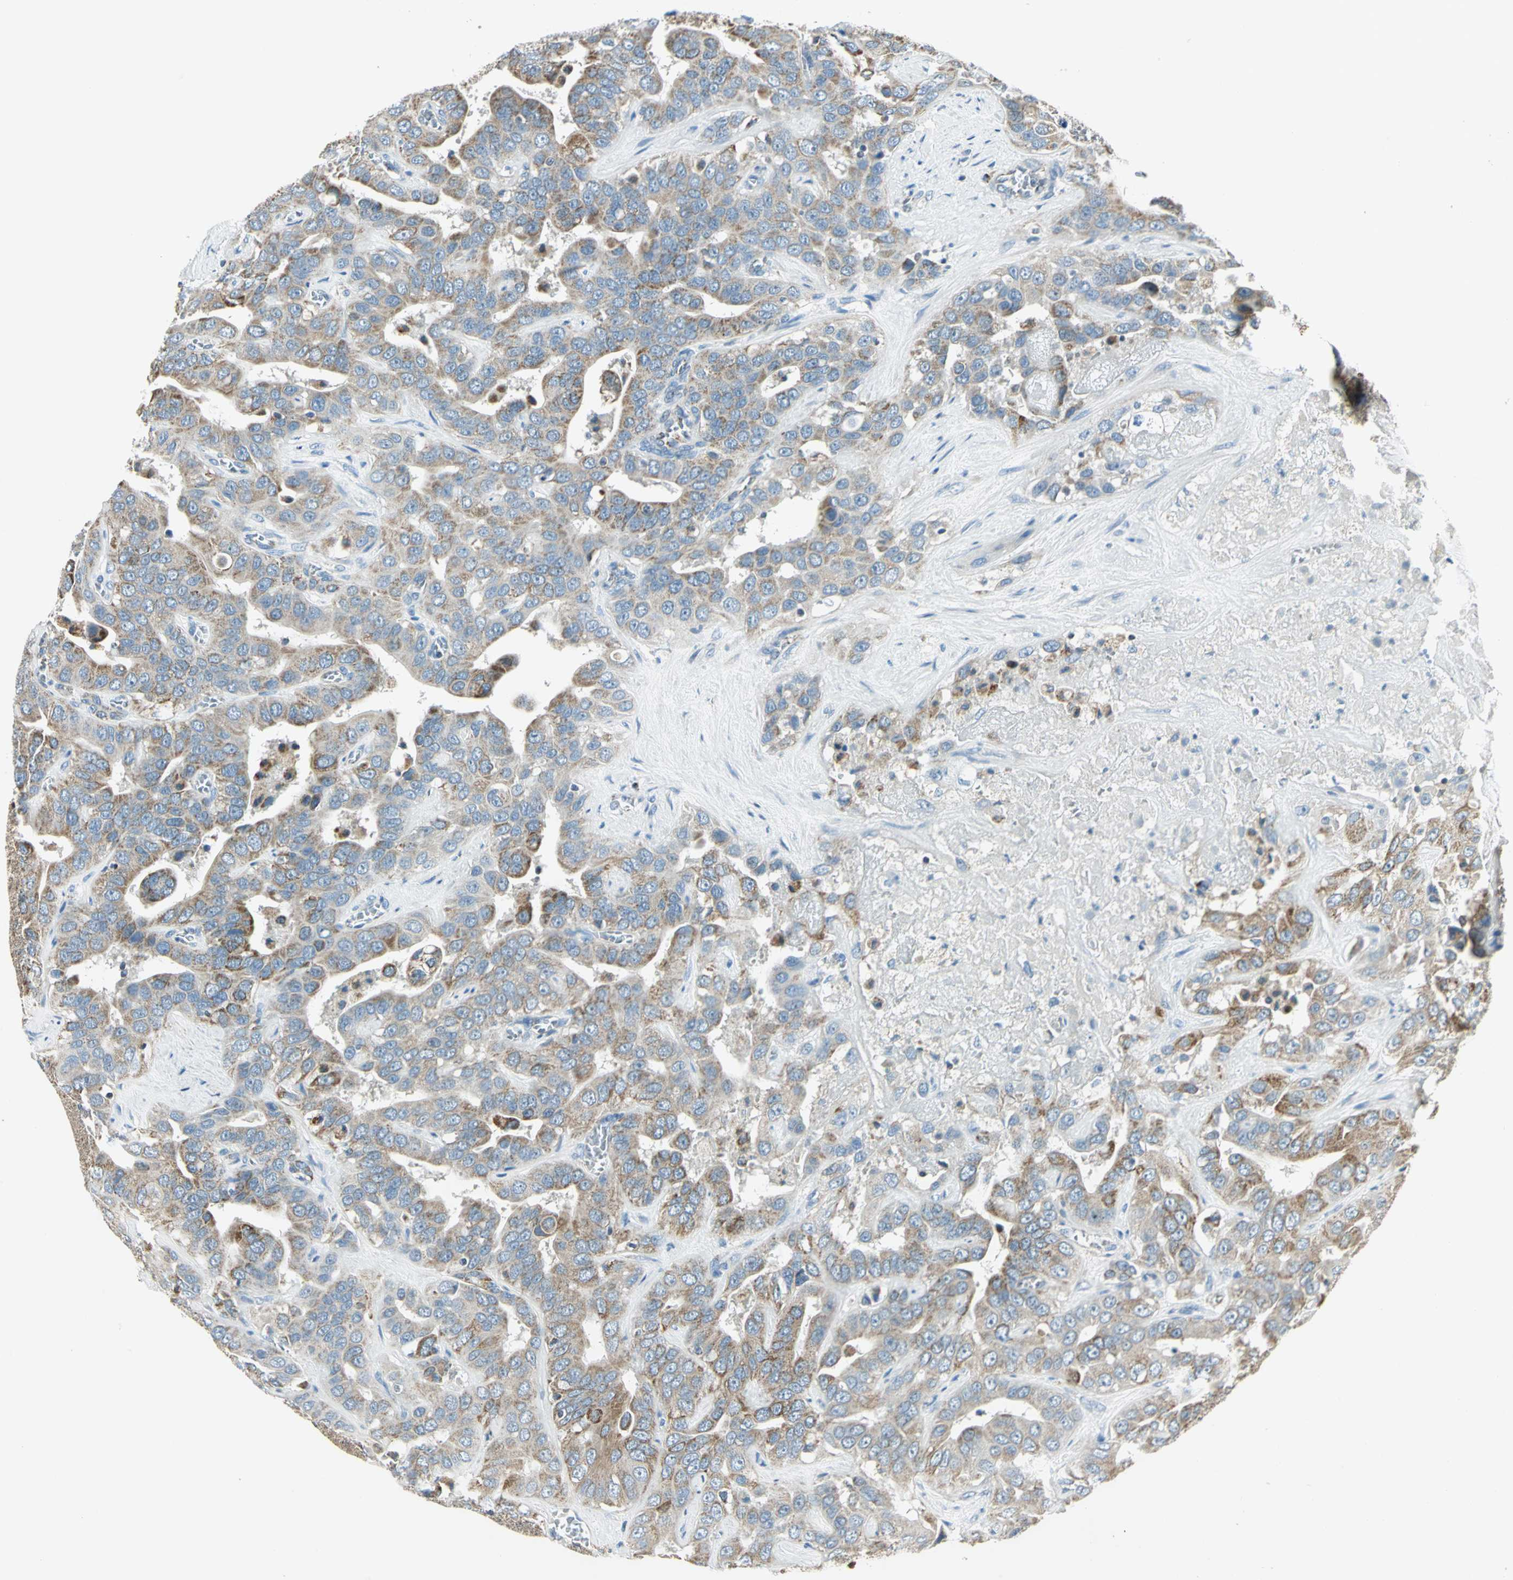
{"staining": {"intensity": "moderate", "quantity": ">75%", "location": "cytoplasmic/membranous"}, "tissue": "liver cancer", "cell_type": "Tumor cells", "image_type": "cancer", "snomed": [{"axis": "morphology", "description": "Cholangiocarcinoma"}, {"axis": "topography", "description": "Liver"}], "caption": "Immunohistochemical staining of liver cancer exhibits moderate cytoplasmic/membranous protein staining in approximately >75% of tumor cells.", "gene": "ACADM", "patient": {"sex": "female", "age": 52}}